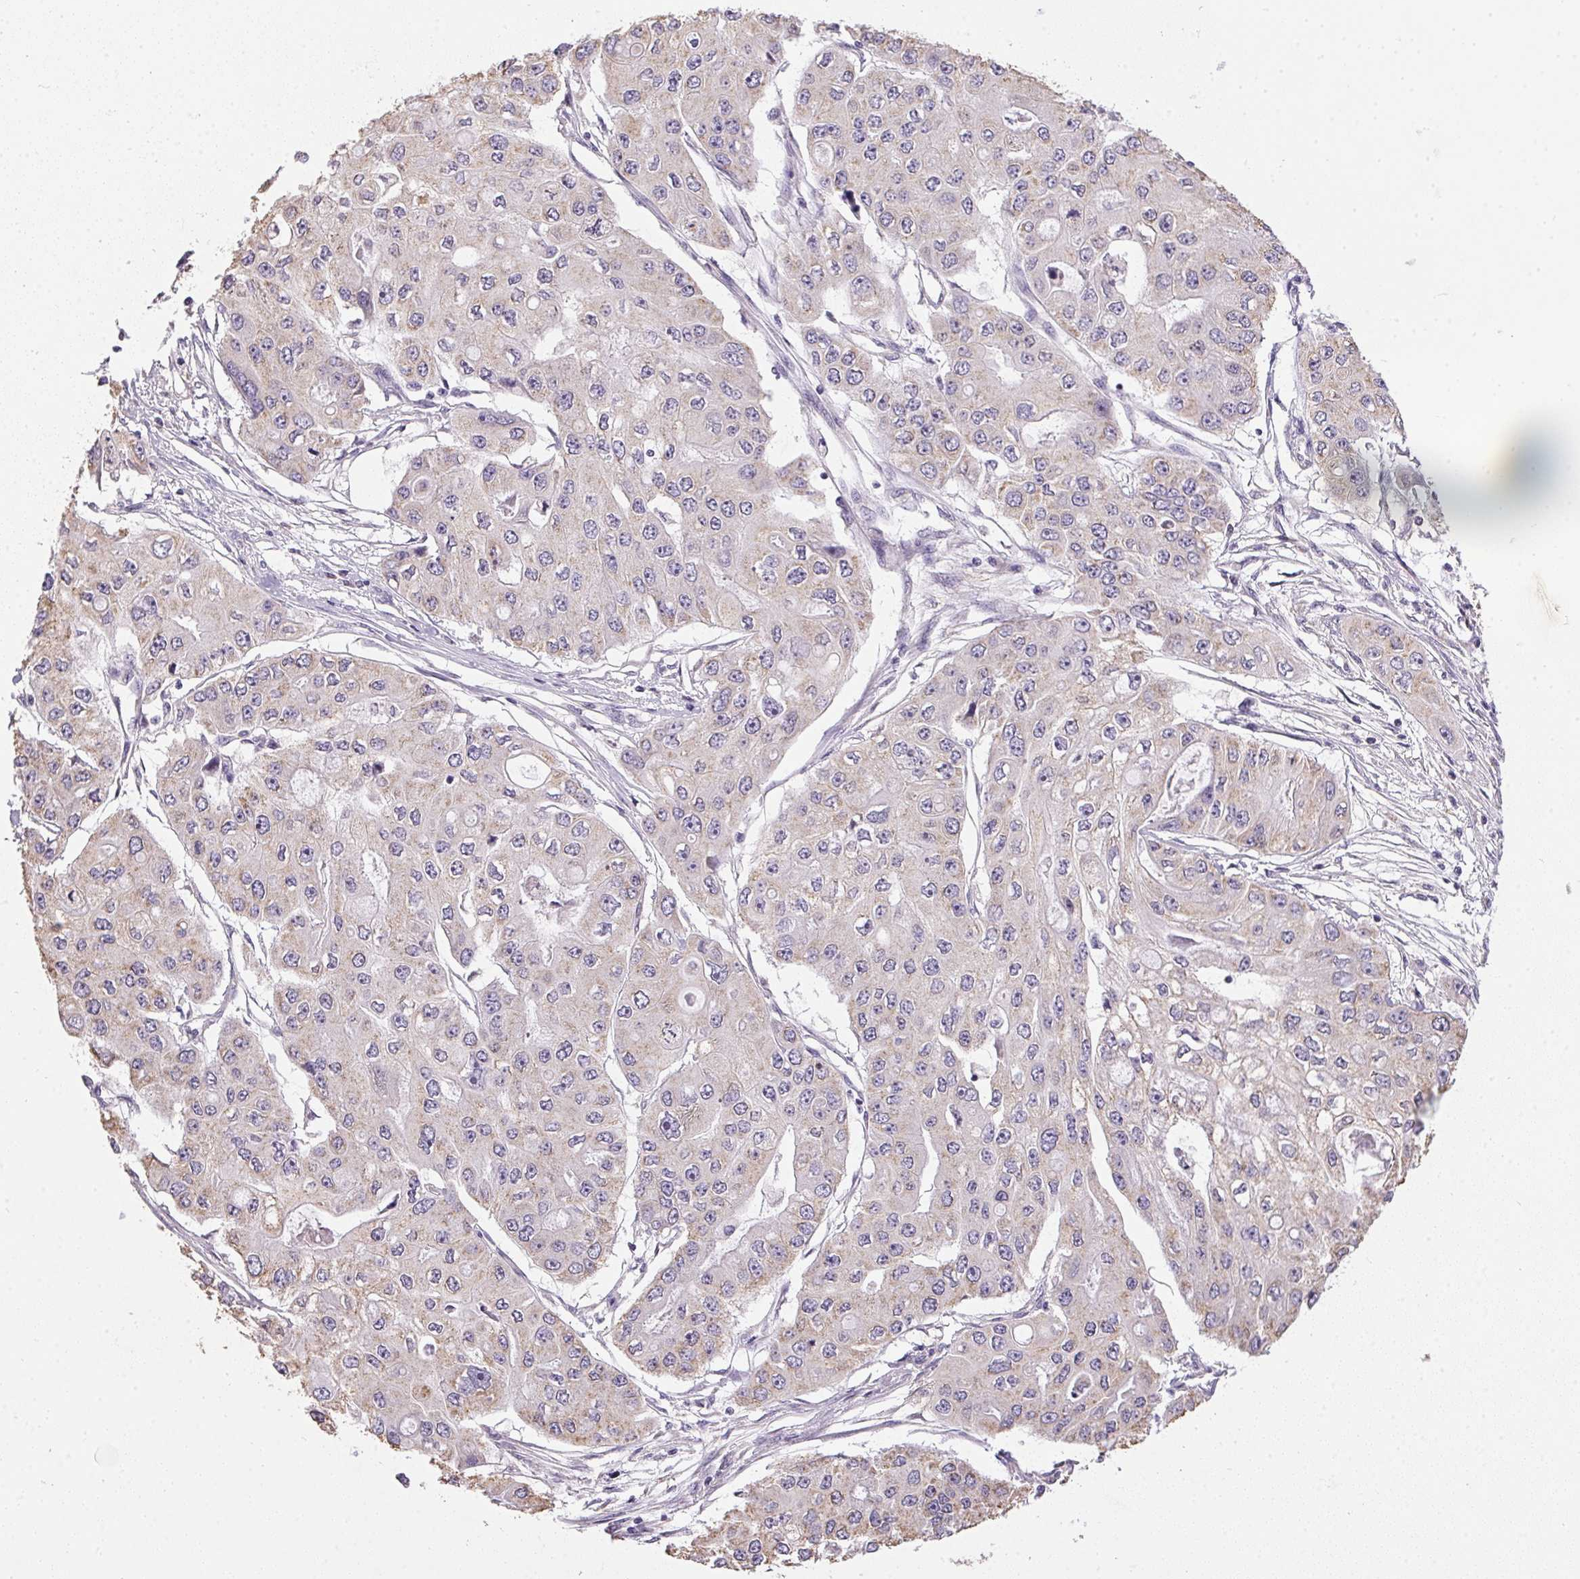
{"staining": {"intensity": "weak", "quantity": "<25%", "location": "cytoplasmic/membranous"}, "tissue": "ovarian cancer", "cell_type": "Tumor cells", "image_type": "cancer", "snomed": [{"axis": "morphology", "description": "Cystadenocarcinoma, serous, NOS"}, {"axis": "topography", "description": "Ovary"}], "caption": "Tumor cells show no significant protein expression in ovarian cancer. (Stains: DAB immunohistochemistry (IHC) with hematoxylin counter stain, Microscopy: brightfield microscopy at high magnification).", "gene": "SPACA9", "patient": {"sex": "female", "age": 56}}